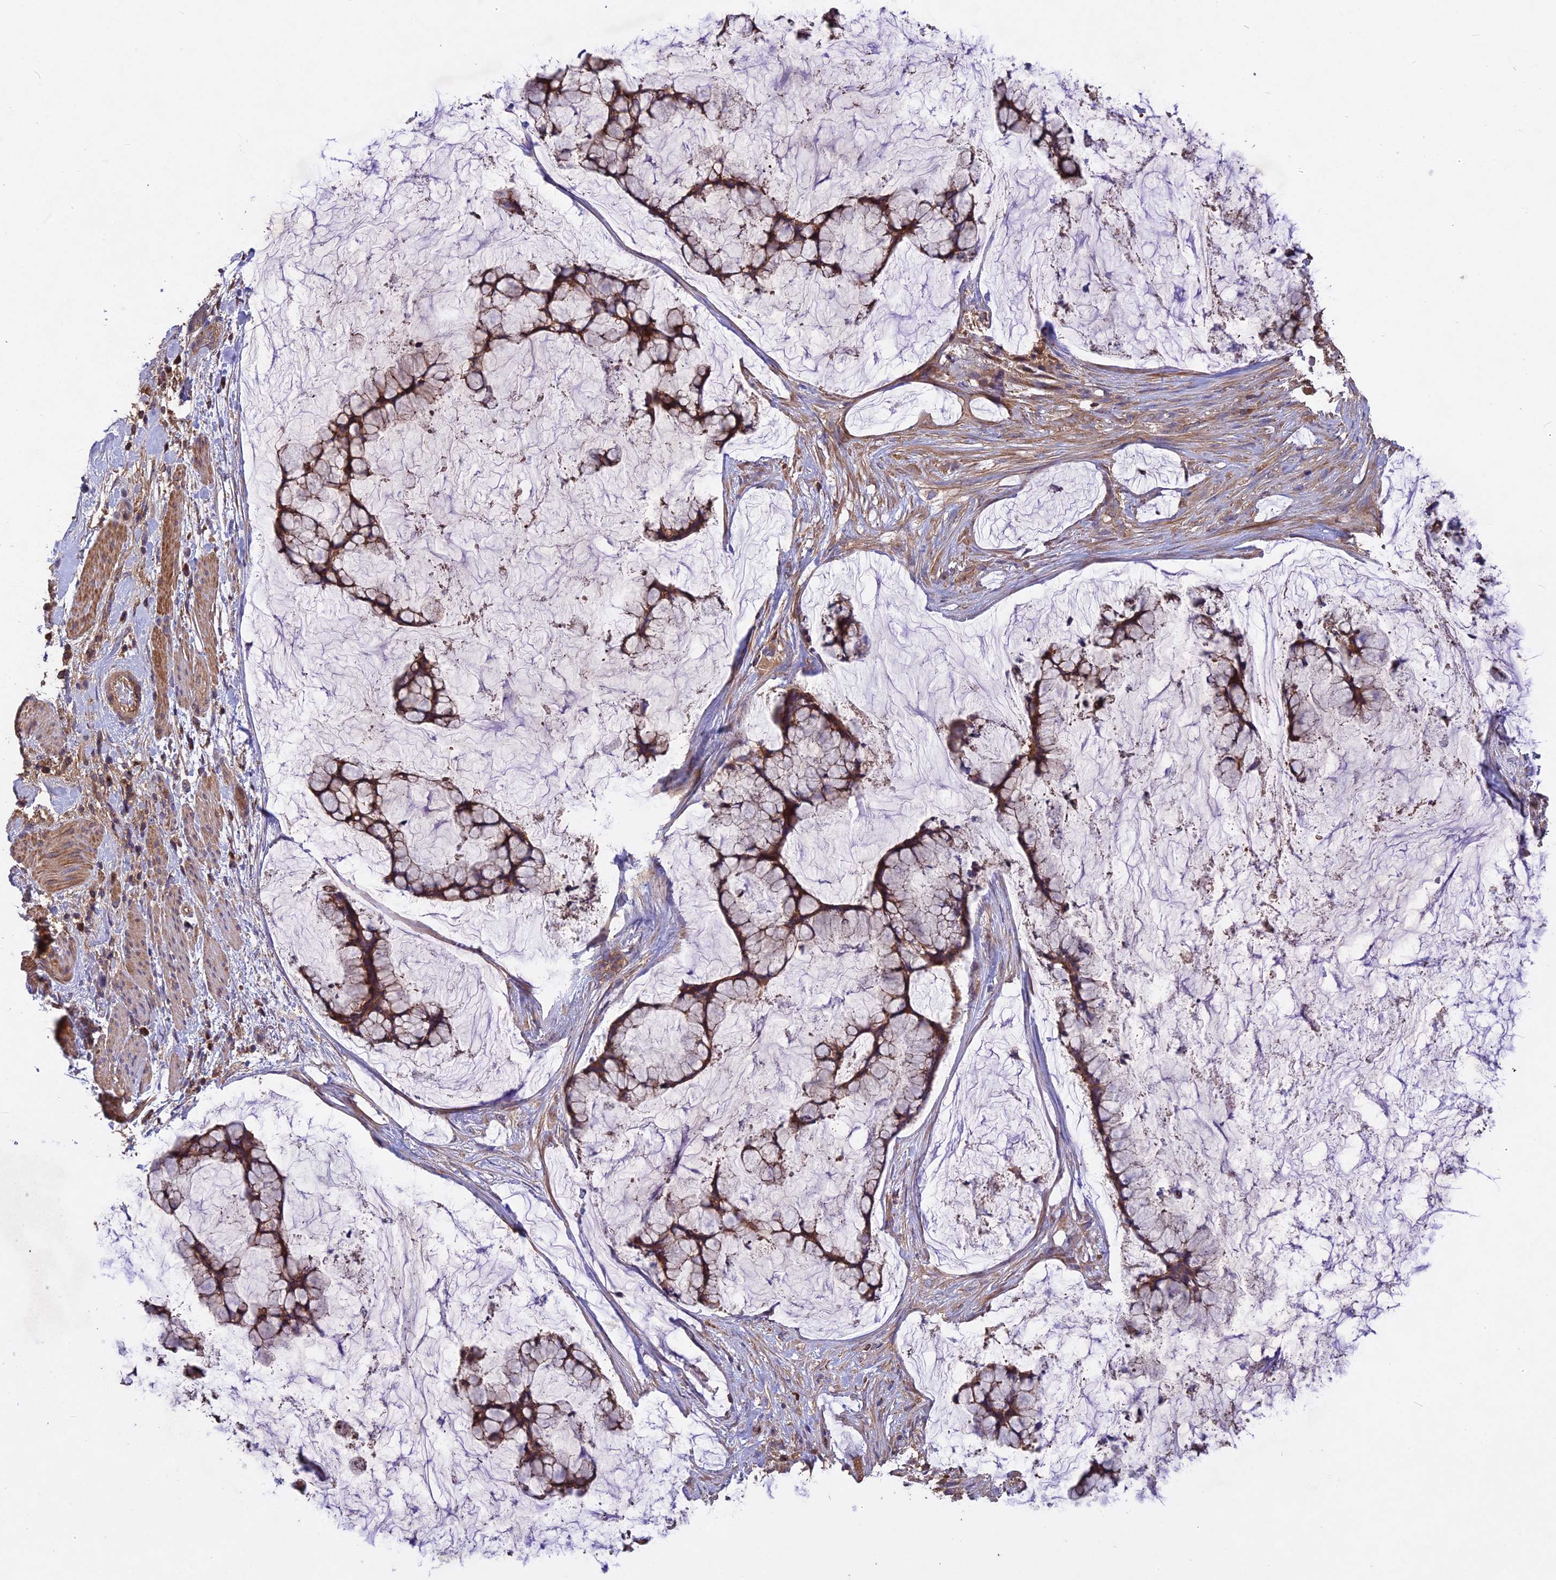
{"staining": {"intensity": "moderate", "quantity": ">75%", "location": "cytoplasmic/membranous"}, "tissue": "ovarian cancer", "cell_type": "Tumor cells", "image_type": "cancer", "snomed": [{"axis": "morphology", "description": "Cystadenocarcinoma, mucinous, NOS"}, {"axis": "topography", "description": "Ovary"}], "caption": "Moderate cytoplasmic/membranous staining for a protein is identified in about >75% of tumor cells of ovarian mucinous cystadenocarcinoma using immunohistochemistry (IHC).", "gene": "NUDT8", "patient": {"sex": "female", "age": 42}}